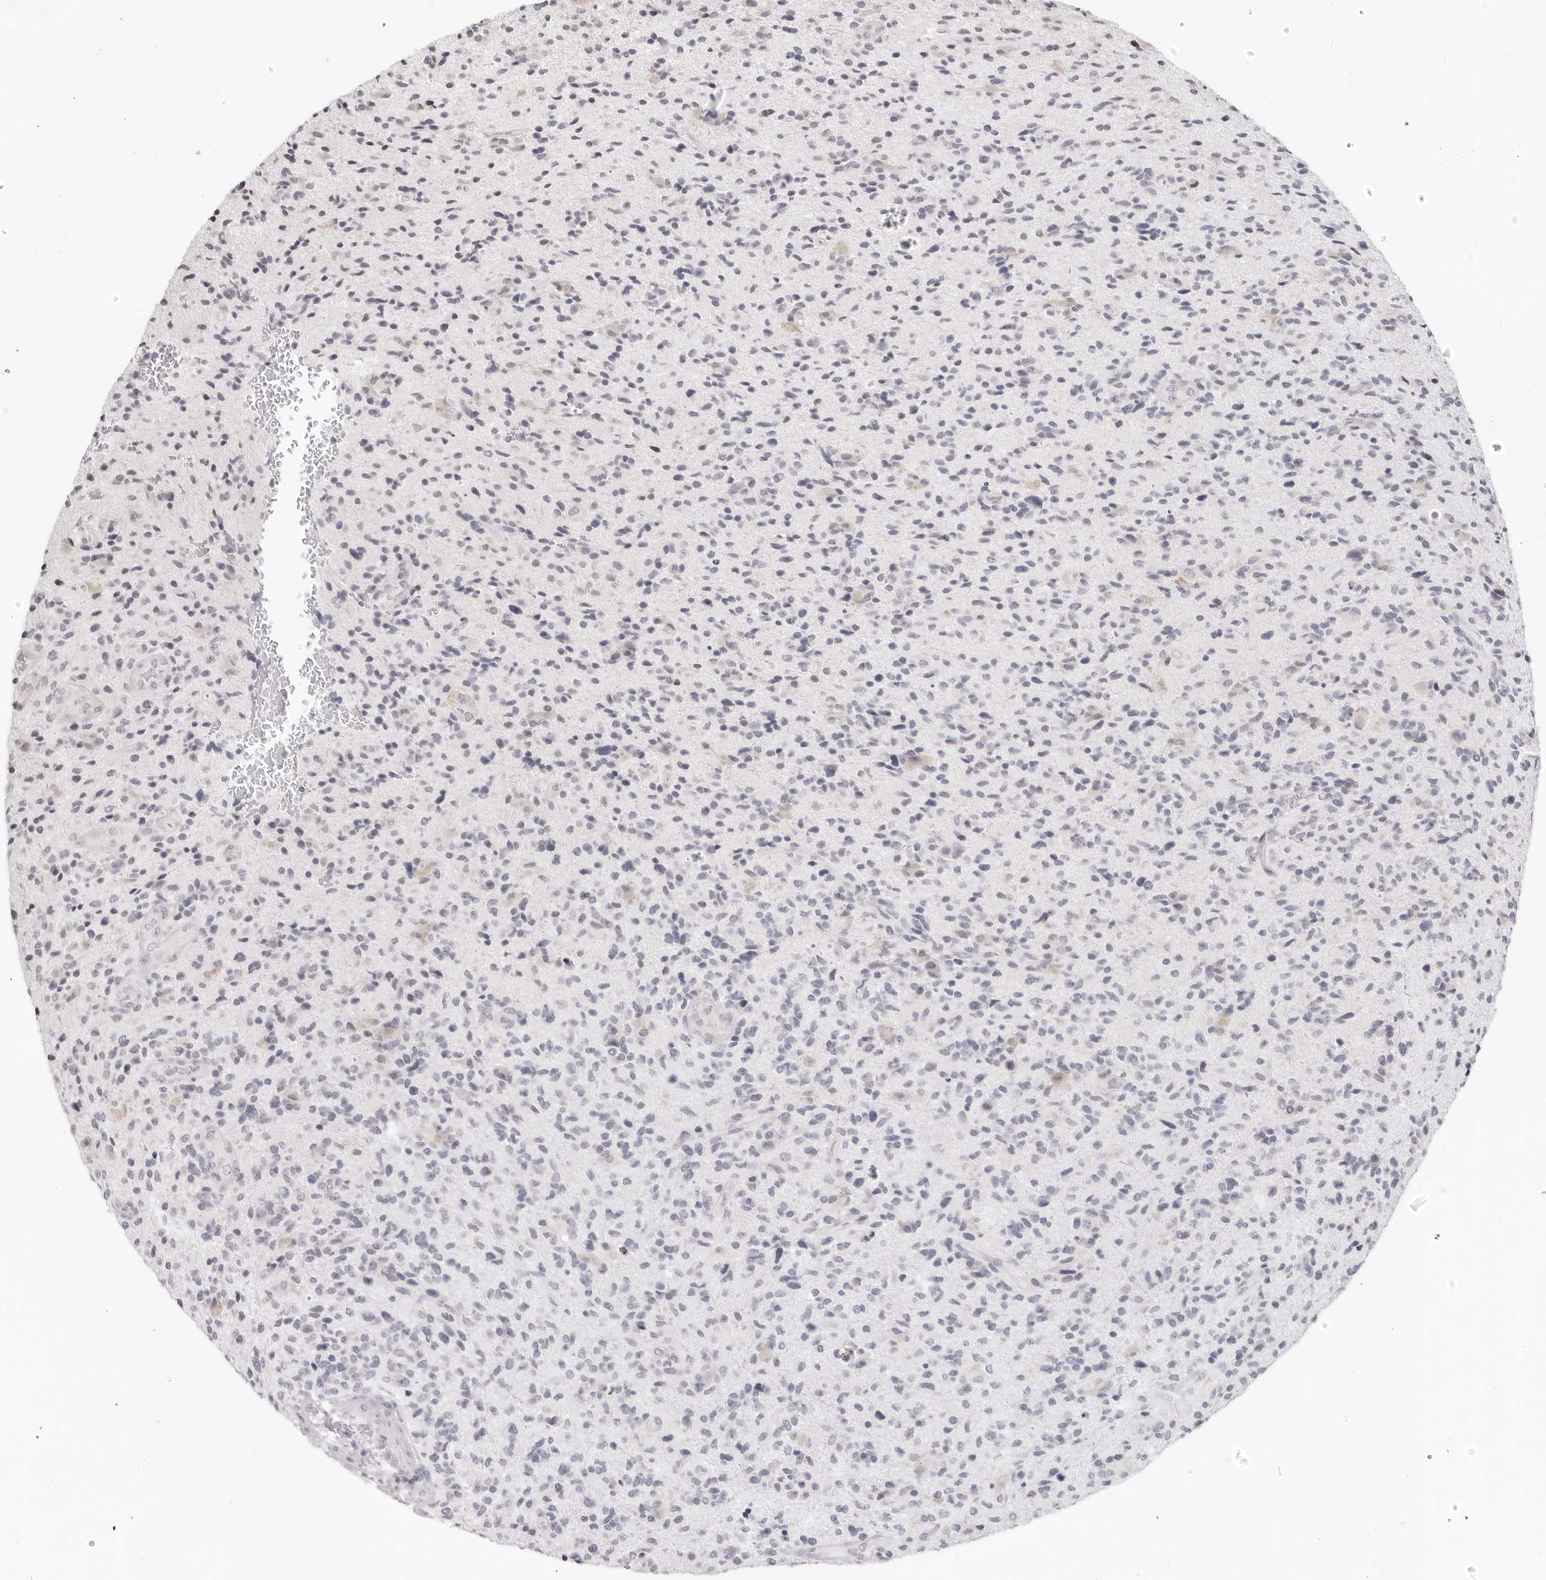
{"staining": {"intensity": "negative", "quantity": "none", "location": "none"}, "tissue": "glioma", "cell_type": "Tumor cells", "image_type": "cancer", "snomed": [{"axis": "morphology", "description": "Glioma, malignant, High grade"}, {"axis": "topography", "description": "Brain"}], "caption": "DAB immunohistochemical staining of glioma shows no significant staining in tumor cells.", "gene": "FDPS", "patient": {"sex": "male", "age": 72}}